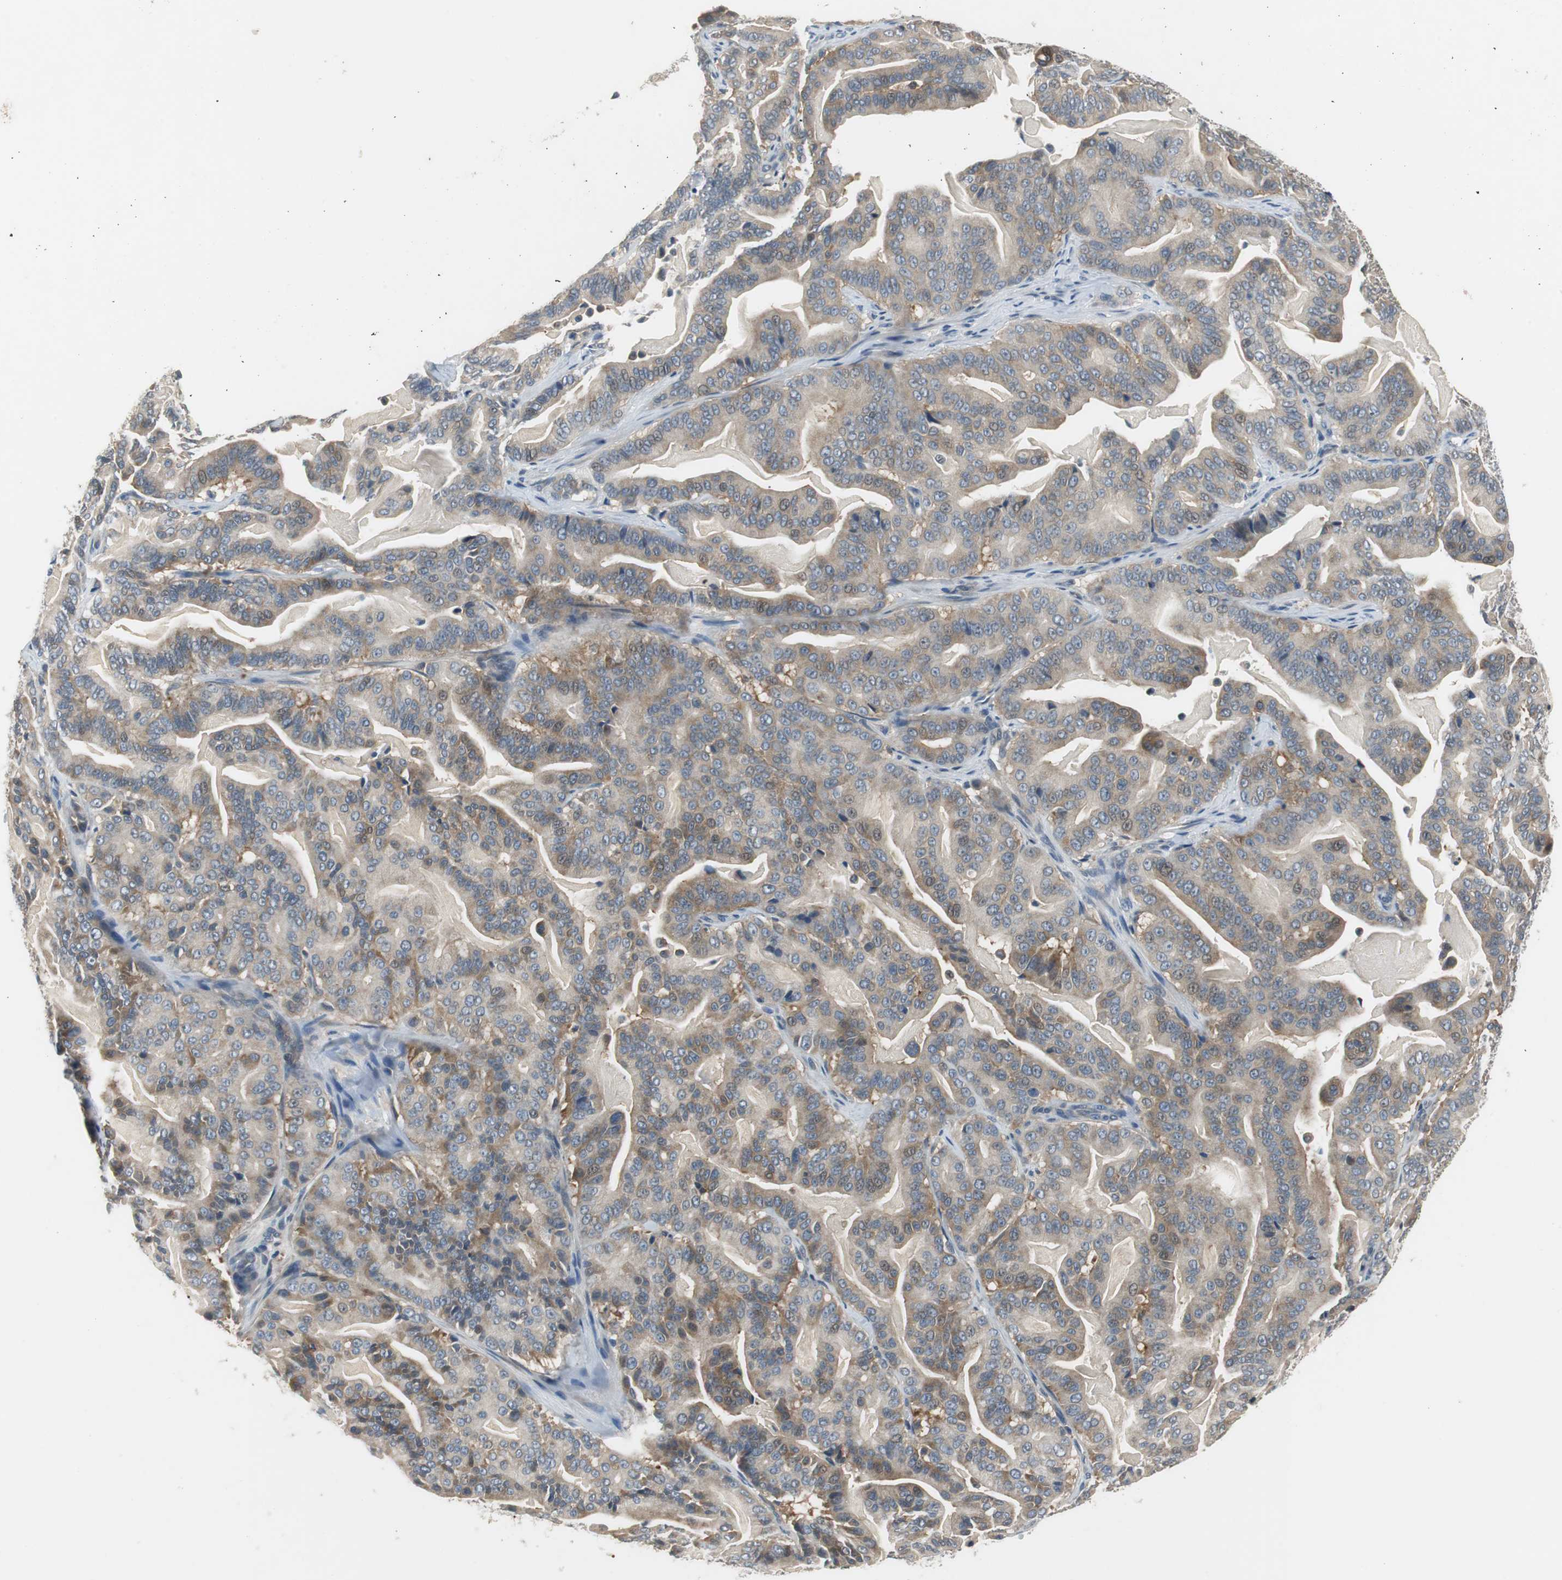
{"staining": {"intensity": "weak", "quantity": "25%-75%", "location": "cytoplasmic/membranous"}, "tissue": "pancreatic cancer", "cell_type": "Tumor cells", "image_type": "cancer", "snomed": [{"axis": "morphology", "description": "Adenocarcinoma, NOS"}, {"axis": "topography", "description": "Pancreas"}], "caption": "Human adenocarcinoma (pancreatic) stained with a brown dye shows weak cytoplasmic/membranous positive expression in about 25%-75% of tumor cells.", "gene": "GLCCI1", "patient": {"sex": "male", "age": 63}}